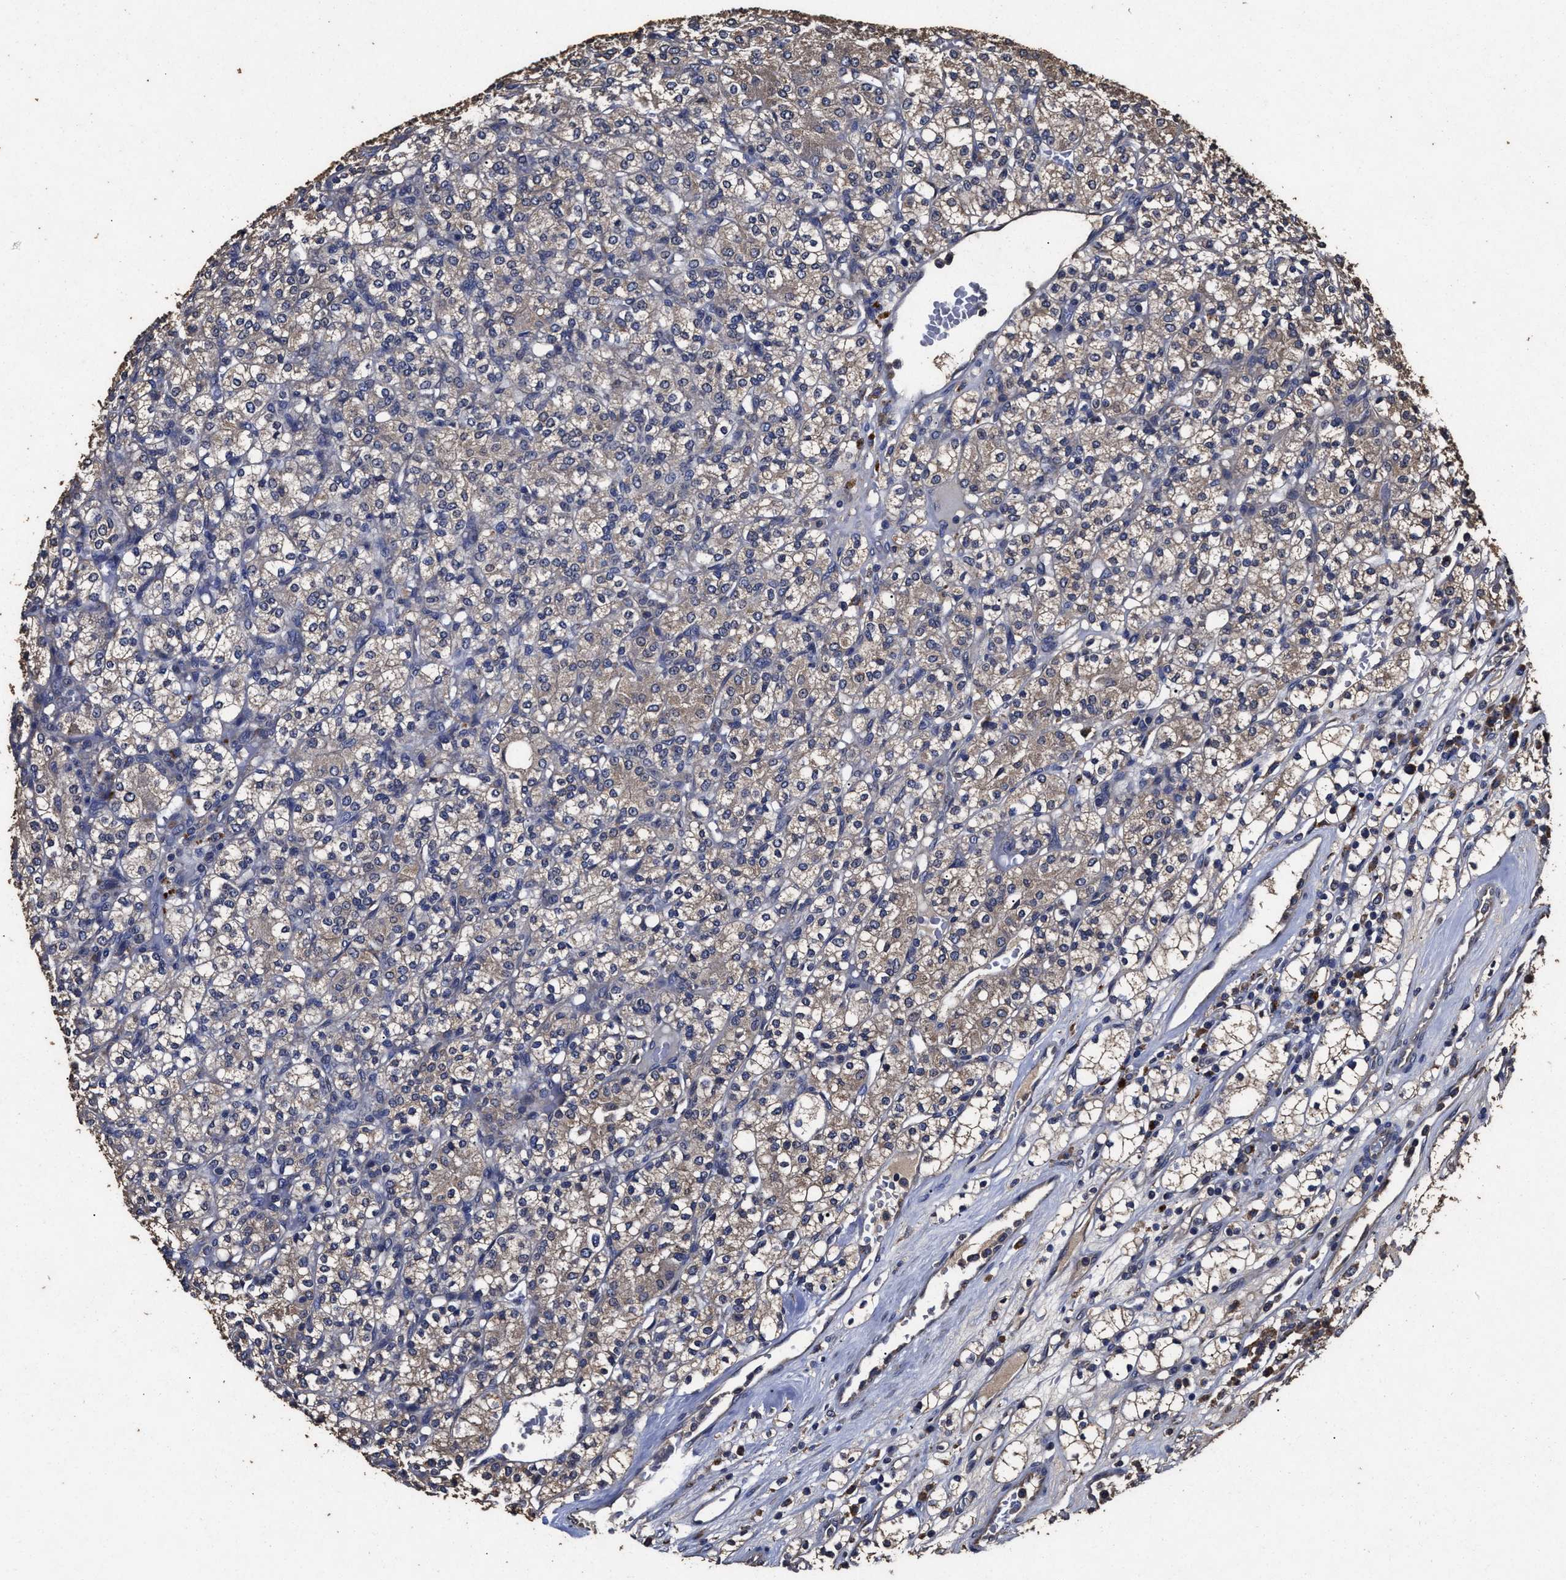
{"staining": {"intensity": "weak", "quantity": "25%-75%", "location": "cytoplasmic/membranous"}, "tissue": "renal cancer", "cell_type": "Tumor cells", "image_type": "cancer", "snomed": [{"axis": "morphology", "description": "Adenocarcinoma, NOS"}, {"axis": "topography", "description": "Kidney"}], "caption": "Adenocarcinoma (renal) was stained to show a protein in brown. There is low levels of weak cytoplasmic/membranous expression in approximately 25%-75% of tumor cells.", "gene": "PPM1K", "patient": {"sex": "male", "age": 77}}